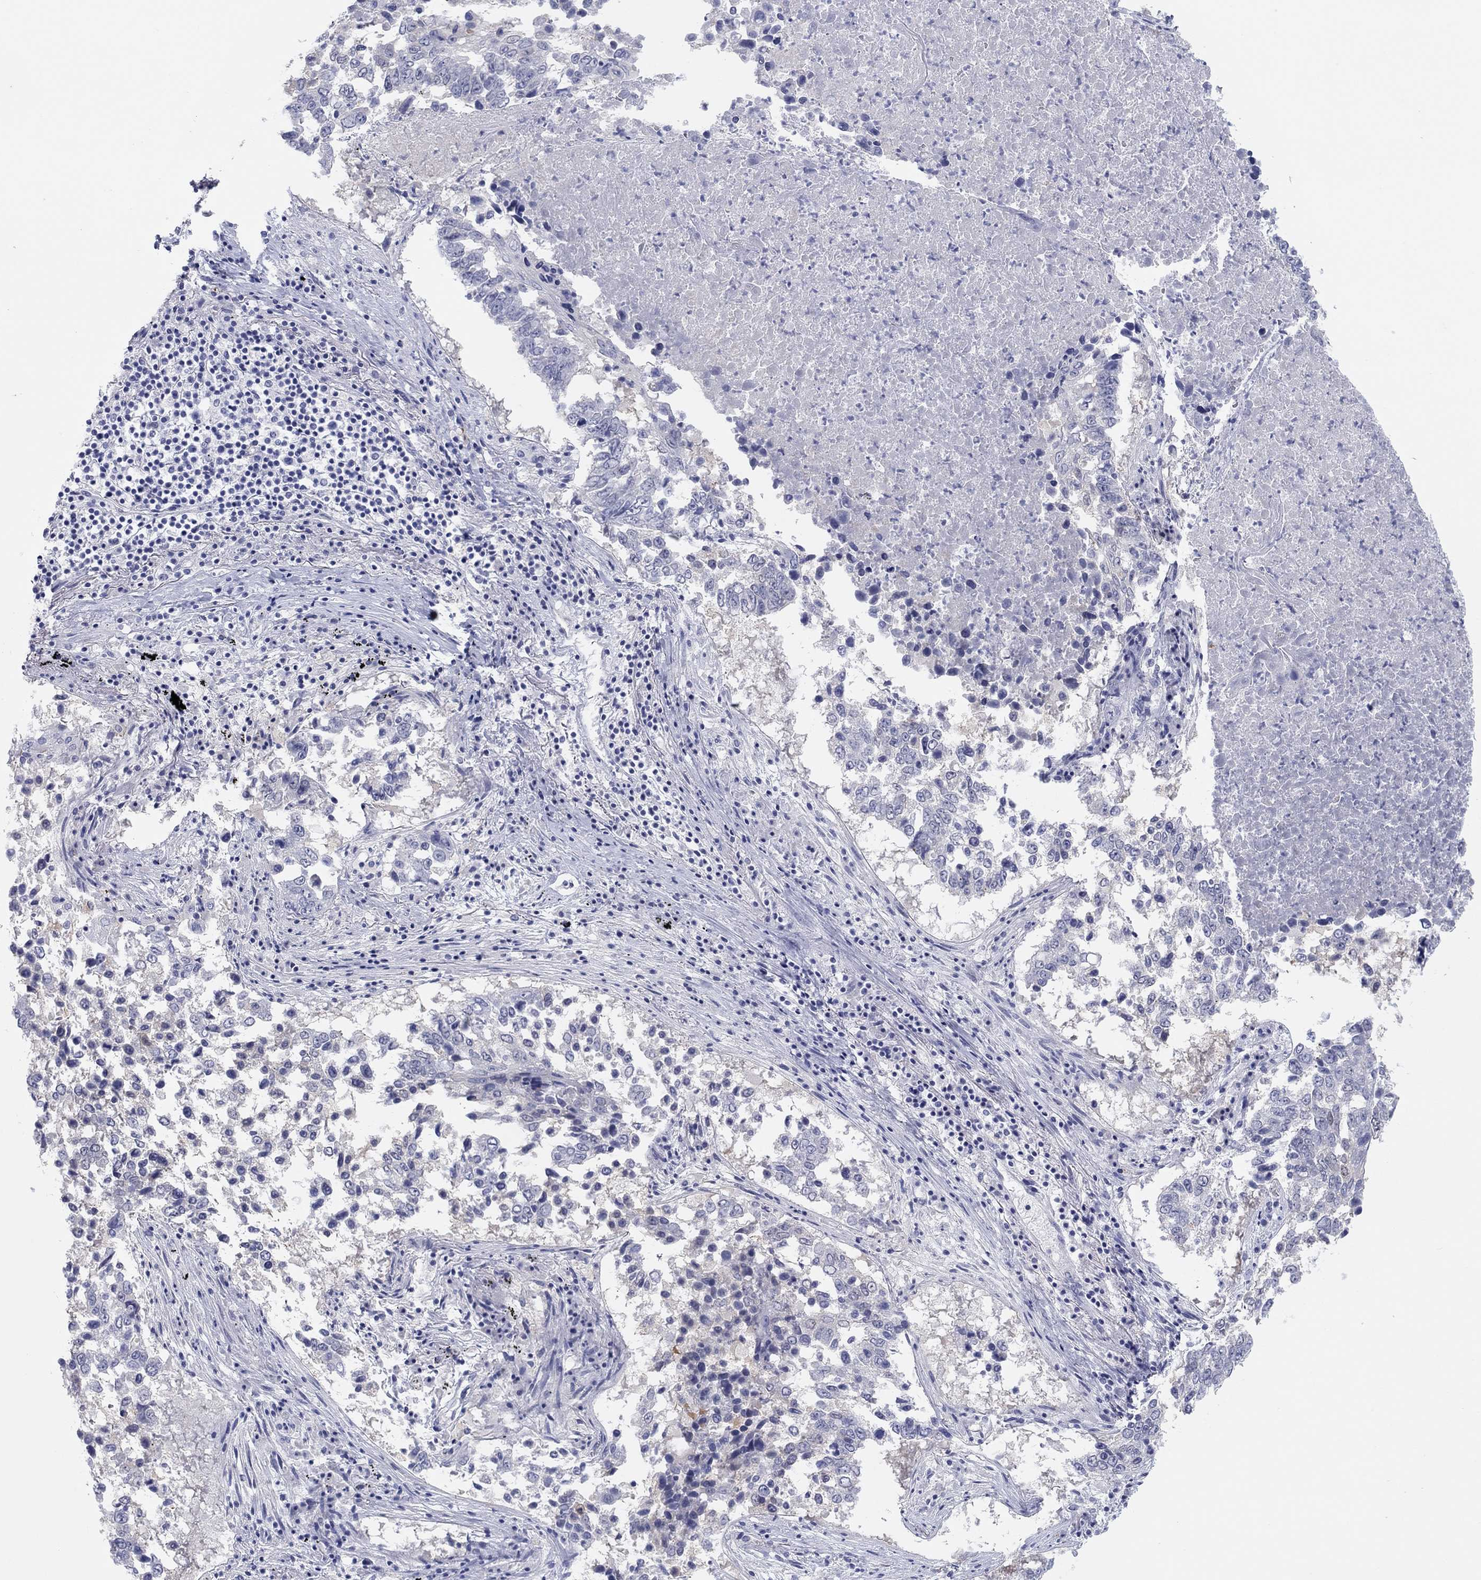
{"staining": {"intensity": "negative", "quantity": "none", "location": "none"}, "tissue": "lung cancer", "cell_type": "Tumor cells", "image_type": "cancer", "snomed": [{"axis": "morphology", "description": "Squamous cell carcinoma, NOS"}, {"axis": "topography", "description": "Lung"}], "caption": "Lung cancer was stained to show a protein in brown. There is no significant staining in tumor cells.", "gene": "CPNE6", "patient": {"sex": "male", "age": 82}}